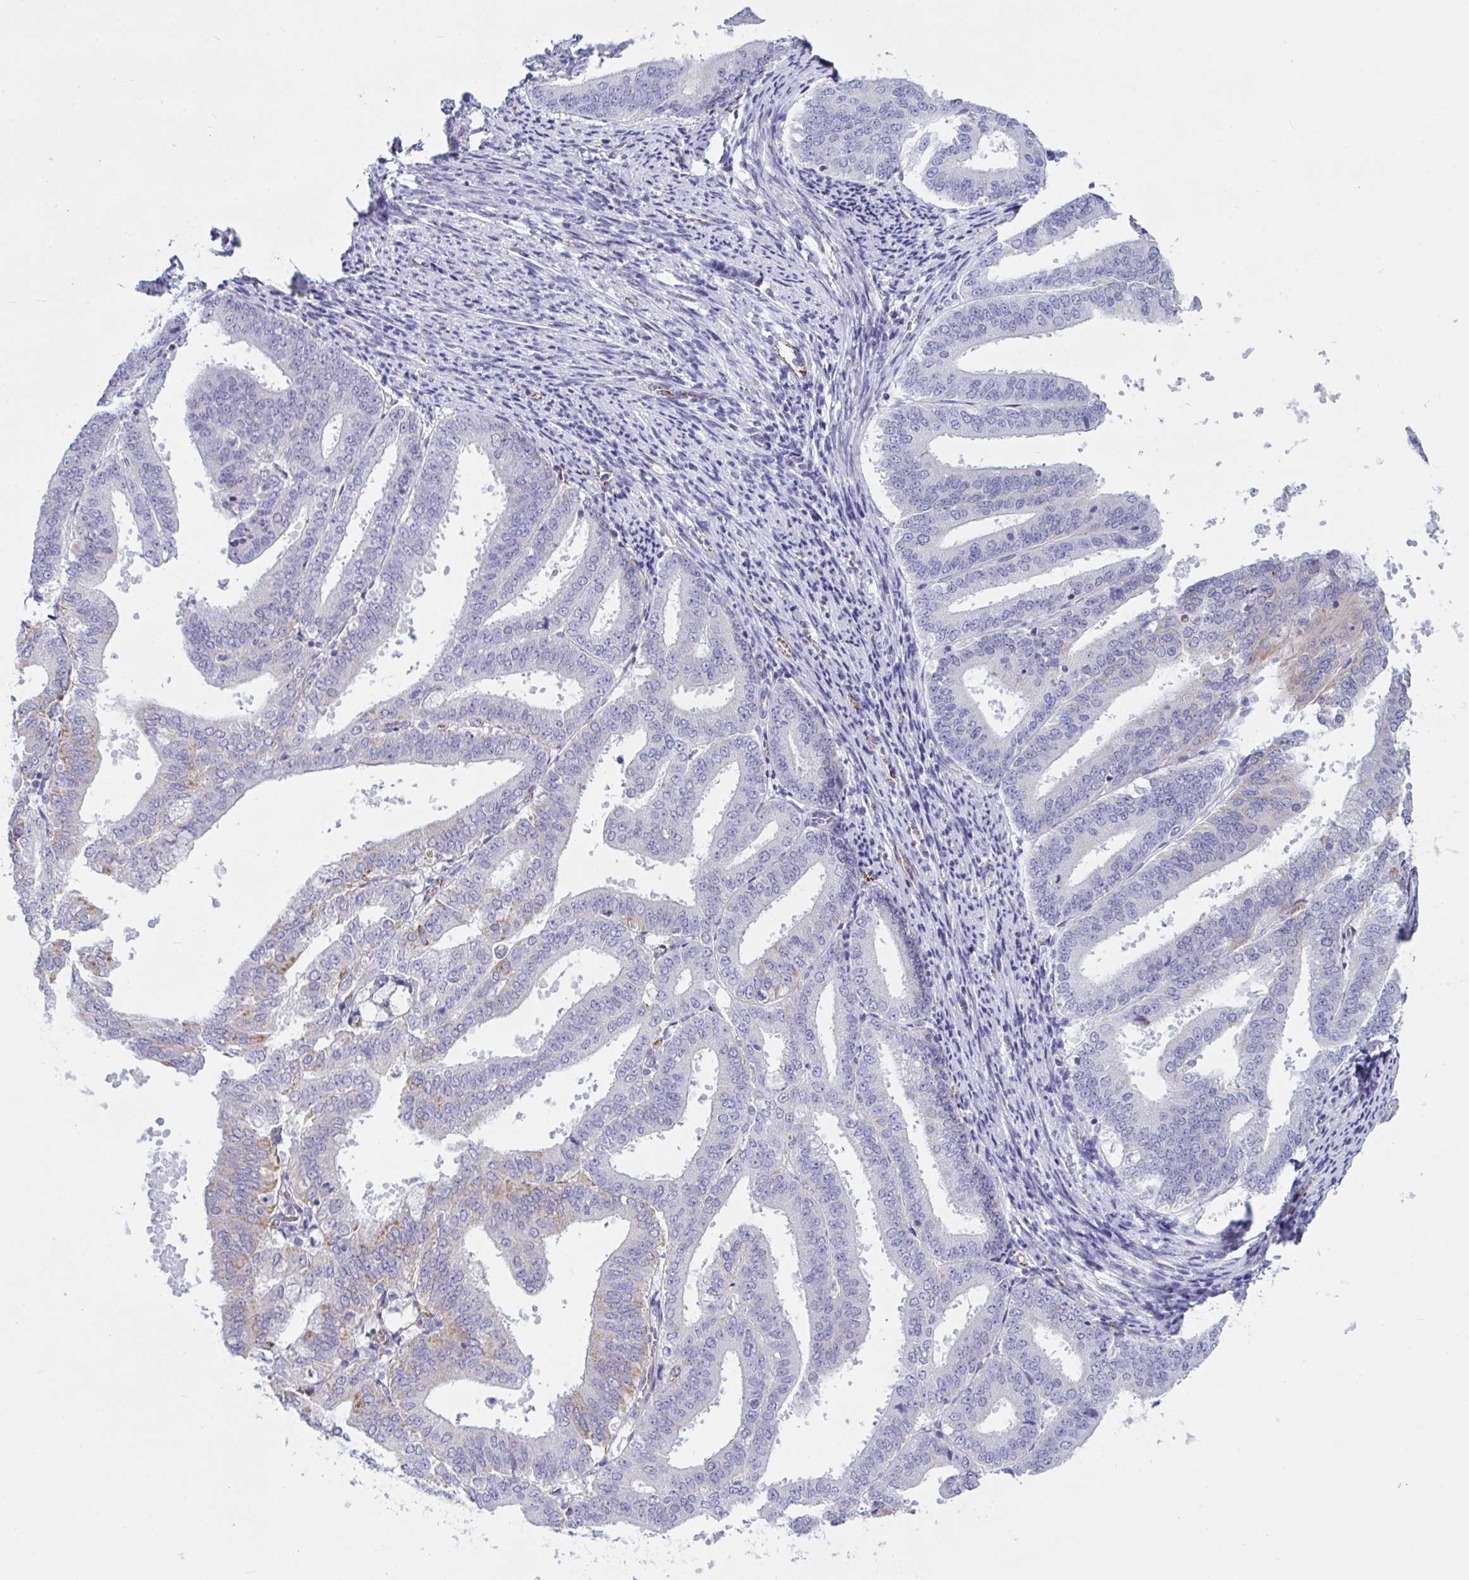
{"staining": {"intensity": "negative", "quantity": "none", "location": "none"}, "tissue": "endometrial cancer", "cell_type": "Tumor cells", "image_type": "cancer", "snomed": [{"axis": "morphology", "description": "Adenocarcinoma, NOS"}, {"axis": "topography", "description": "Endometrium"}], "caption": "High magnification brightfield microscopy of endometrial cancer stained with DAB (3,3'-diaminobenzidine) (brown) and counterstained with hematoxylin (blue): tumor cells show no significant positivity.", "gene": "TANK", "patient": {"sex": "female", "age": 63}}